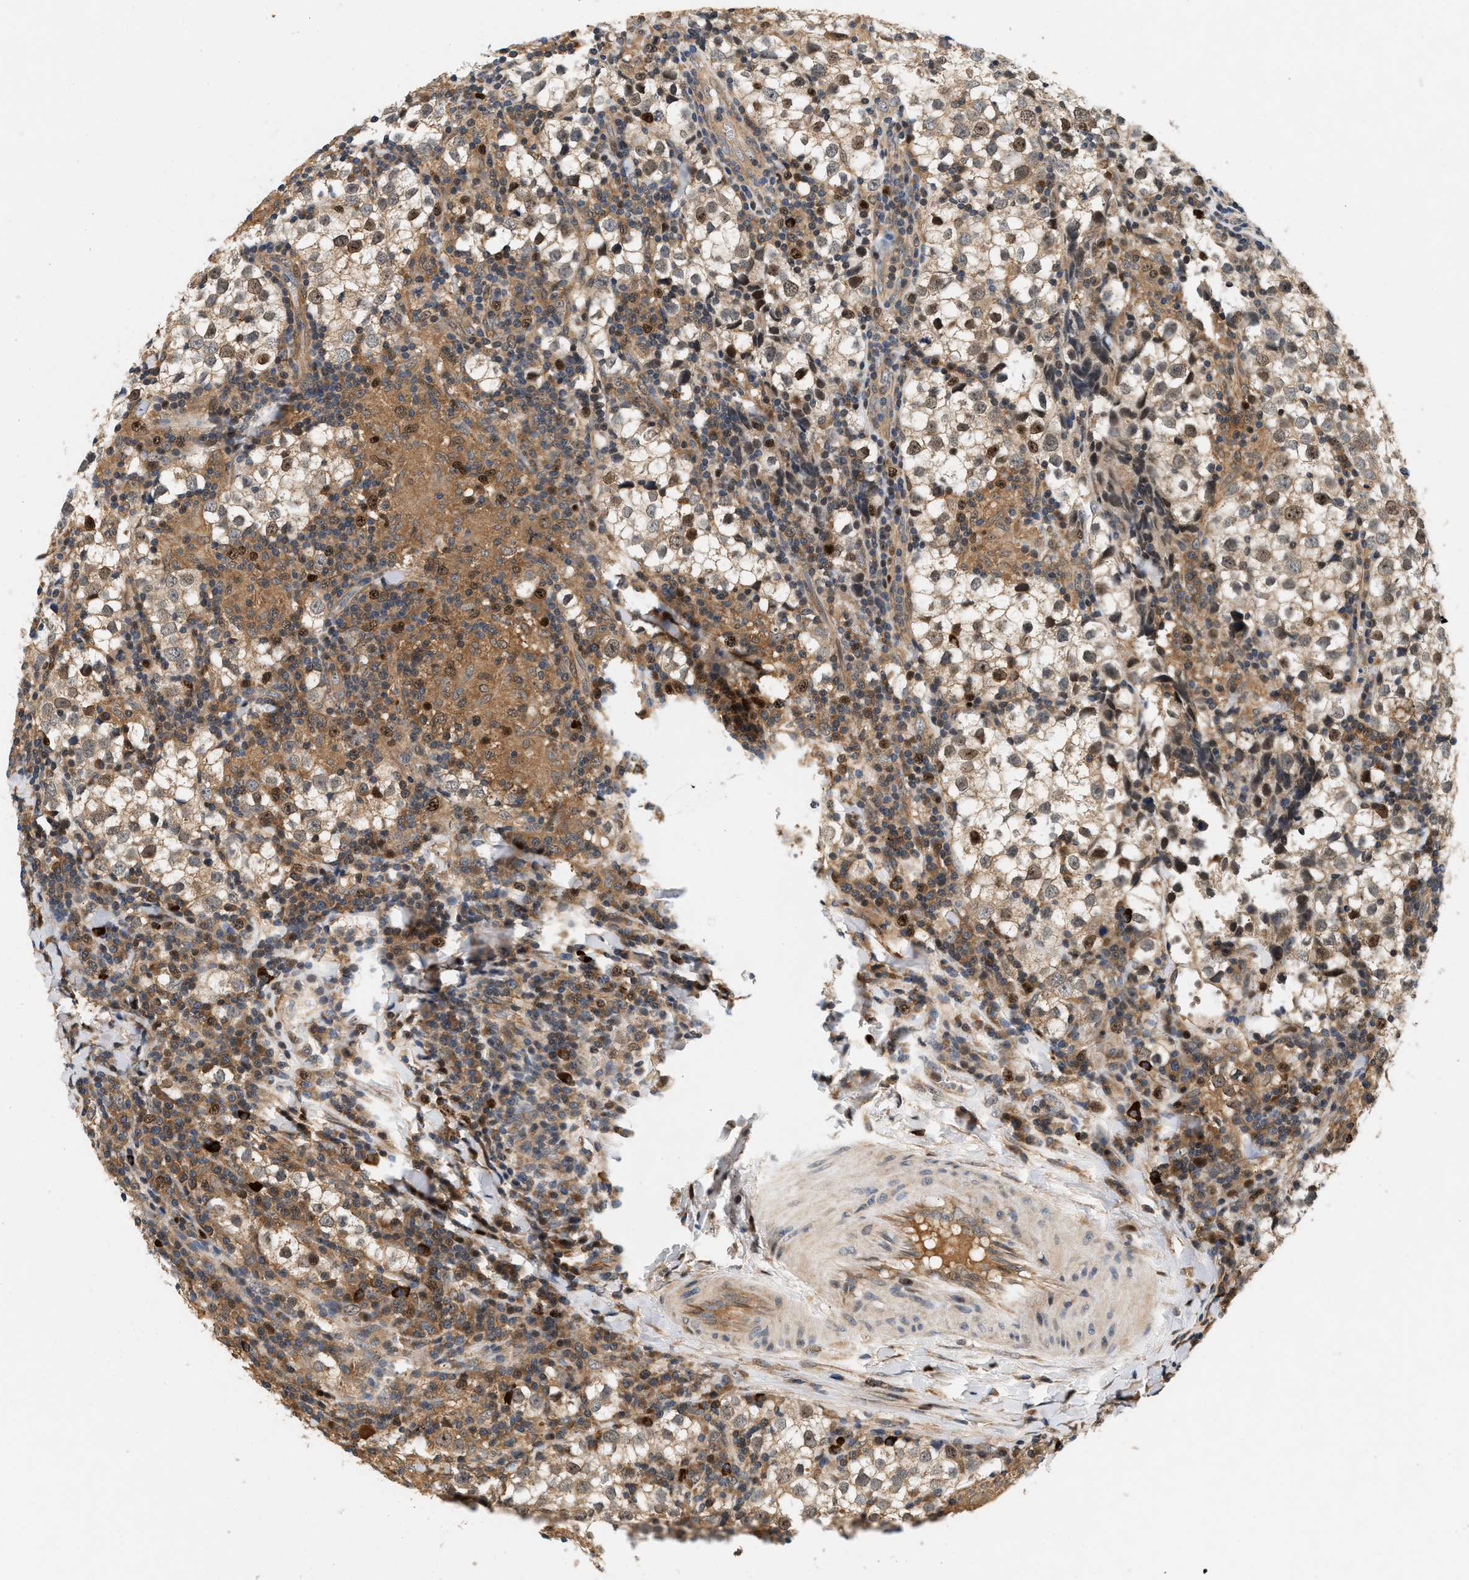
{"staining": {"intensity": "weak", "quantity": ">75%", "location": "cytoplasmic/membranous"}, "tissue": "testis cancer", "cell_type": "Tumor cells", "image_type": "cancer", "snomed": [{"axis": "morphology", "description": "Seminoma, NOS"}, {"axis": "morphology", "description": "Carcinoma, Embryonal, NOS"}, {"axis": "topography", "description": "Testis"}], "caption": "A histopathology image showing weak cytoplasmic/membranous positivity in approximately >75% of tumor cells in embryonal carcinoma (testis), as visualized by brown immunohistochemical staining.", "gene": "FAM78A", "patient": {"sex": "male", "age": 36}}